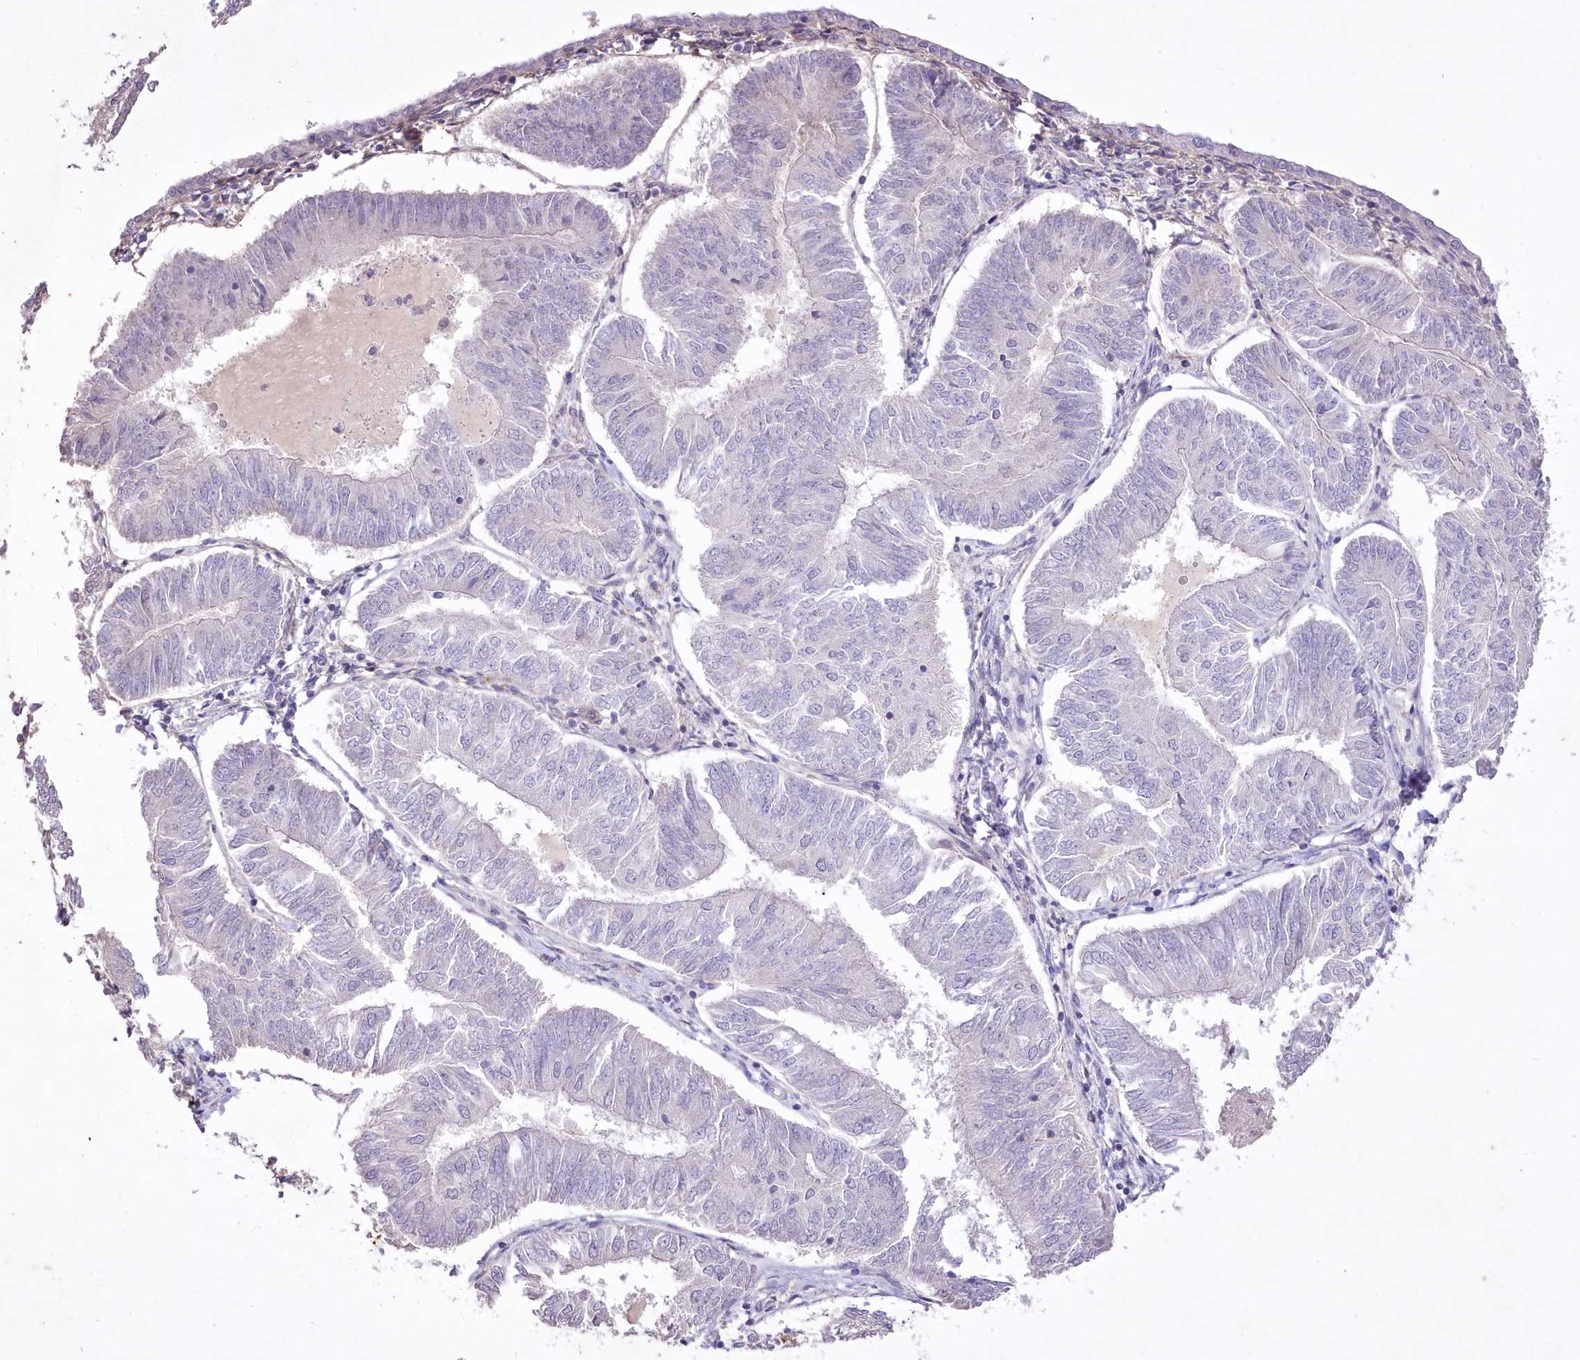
{"staining": {"intensity": "negative", "quantity": "none", "location": "none"}, "tissue": "endometrial cancer", "cell_type": "Tumor cells", "image_type": "cancer", "snomed": [{"axis": "morphology", "description": "Adenocarcinoma, NOS"}, {"axis": "topography", "description": "Endometrium"}], "caption": "Immunohistochemistry of endometrial cancer exhibits no expression in tumor cells. (DAB IHC visualized using brightfield microscopy, high magnification).", "gene": "ENPP1", "patient": {"sex": "female", "age": 58}}